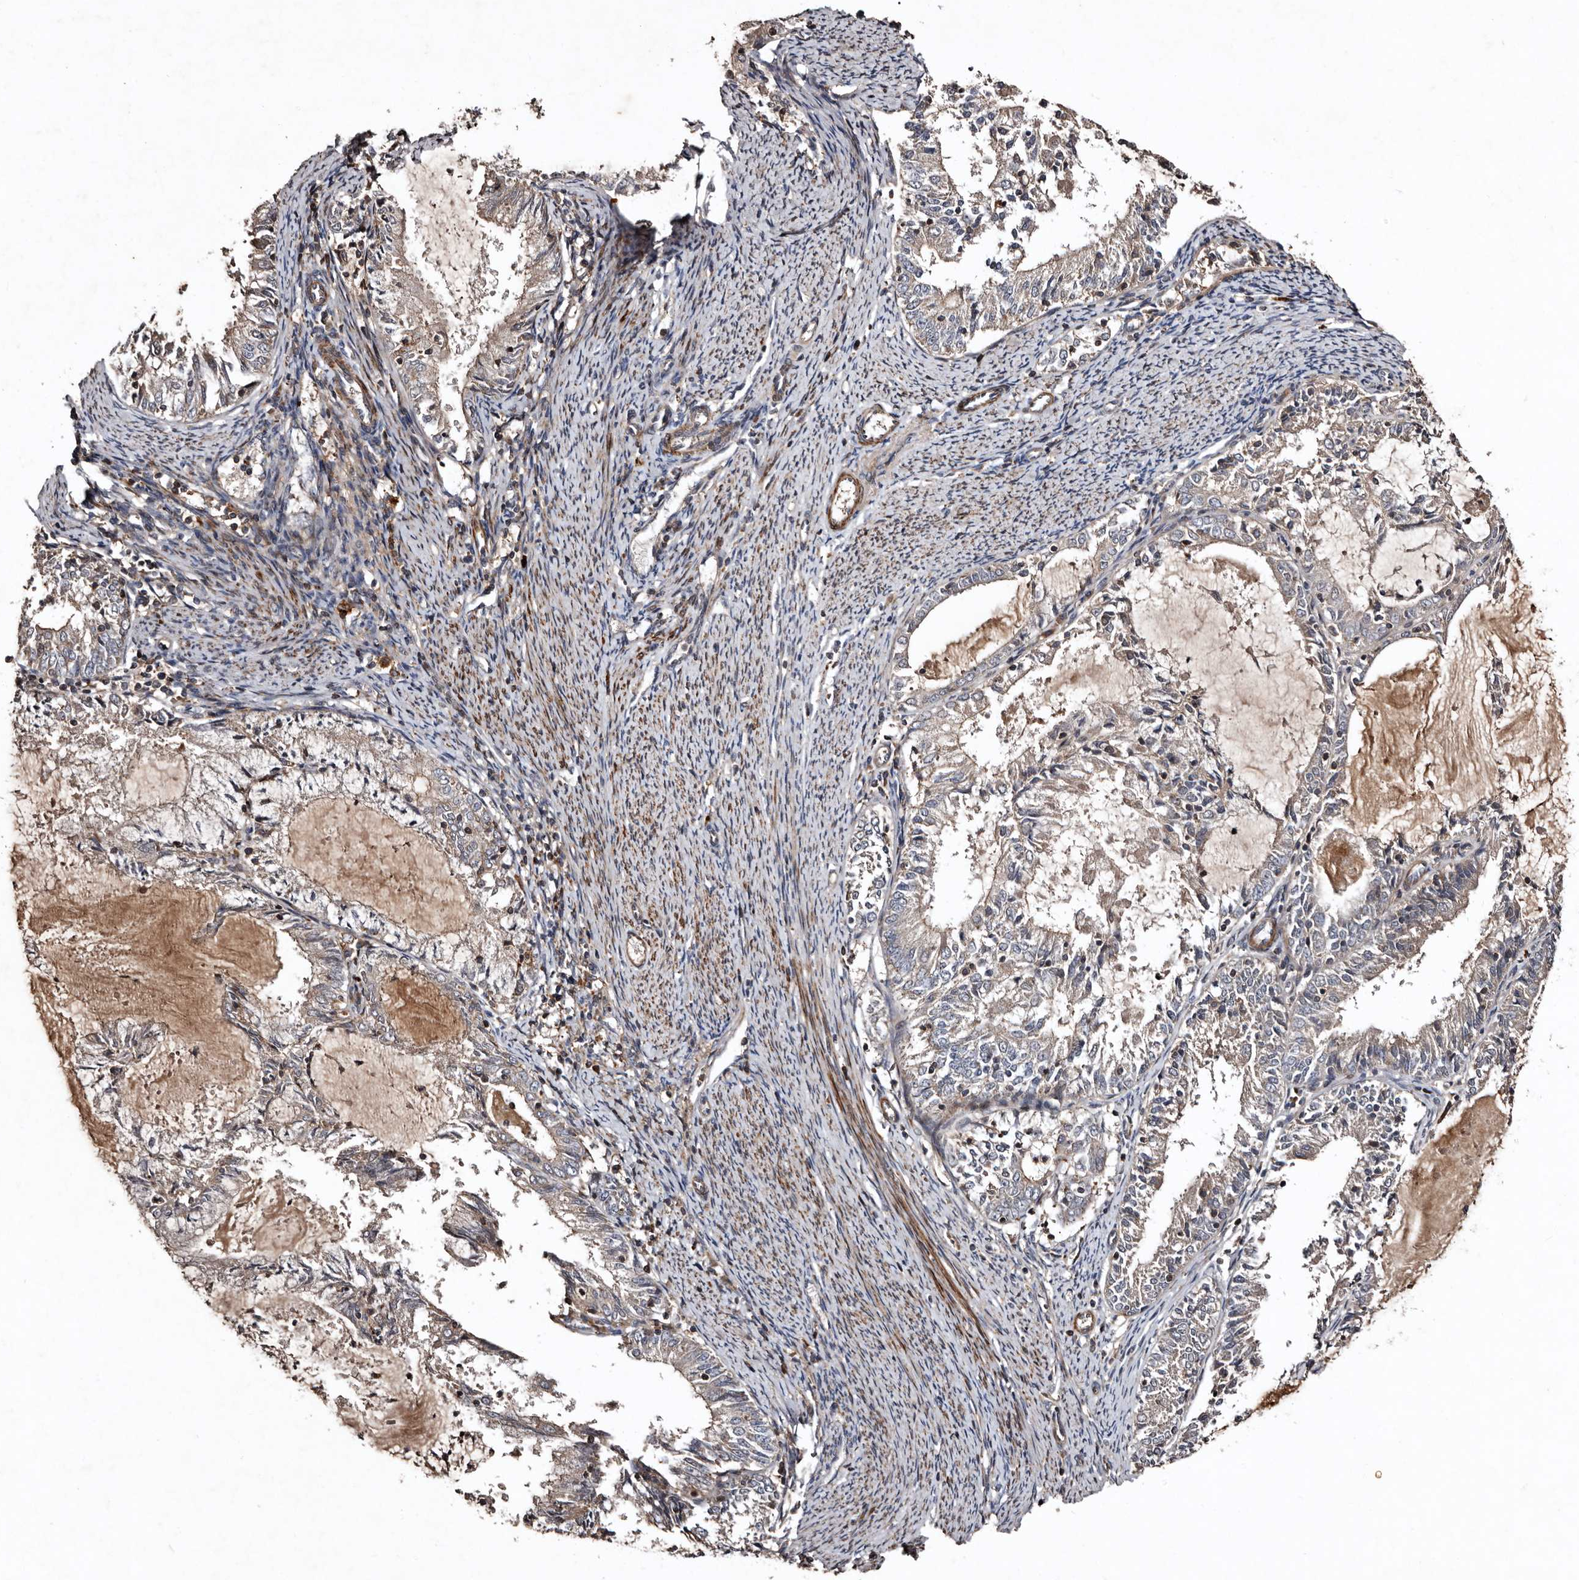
{"staining": {"intensity": "weak", "quantity": "<25%", "location": "cytoplasmic/membranous"}, "tissue": "endometrial cancer", "cell_type": "Tumor cells", "image_type": "cancer", "snomed": [{"axis": "morphology", "description": "Adenocarcinoma, NOS"}, {"axis": "topography", "description": "Endometrium"}], "caption": "Tumor cells are negative for protein expression in human endometrial cancer.", "gene": "PRKD3", "patient": {"sex": "female", "age": 57}}